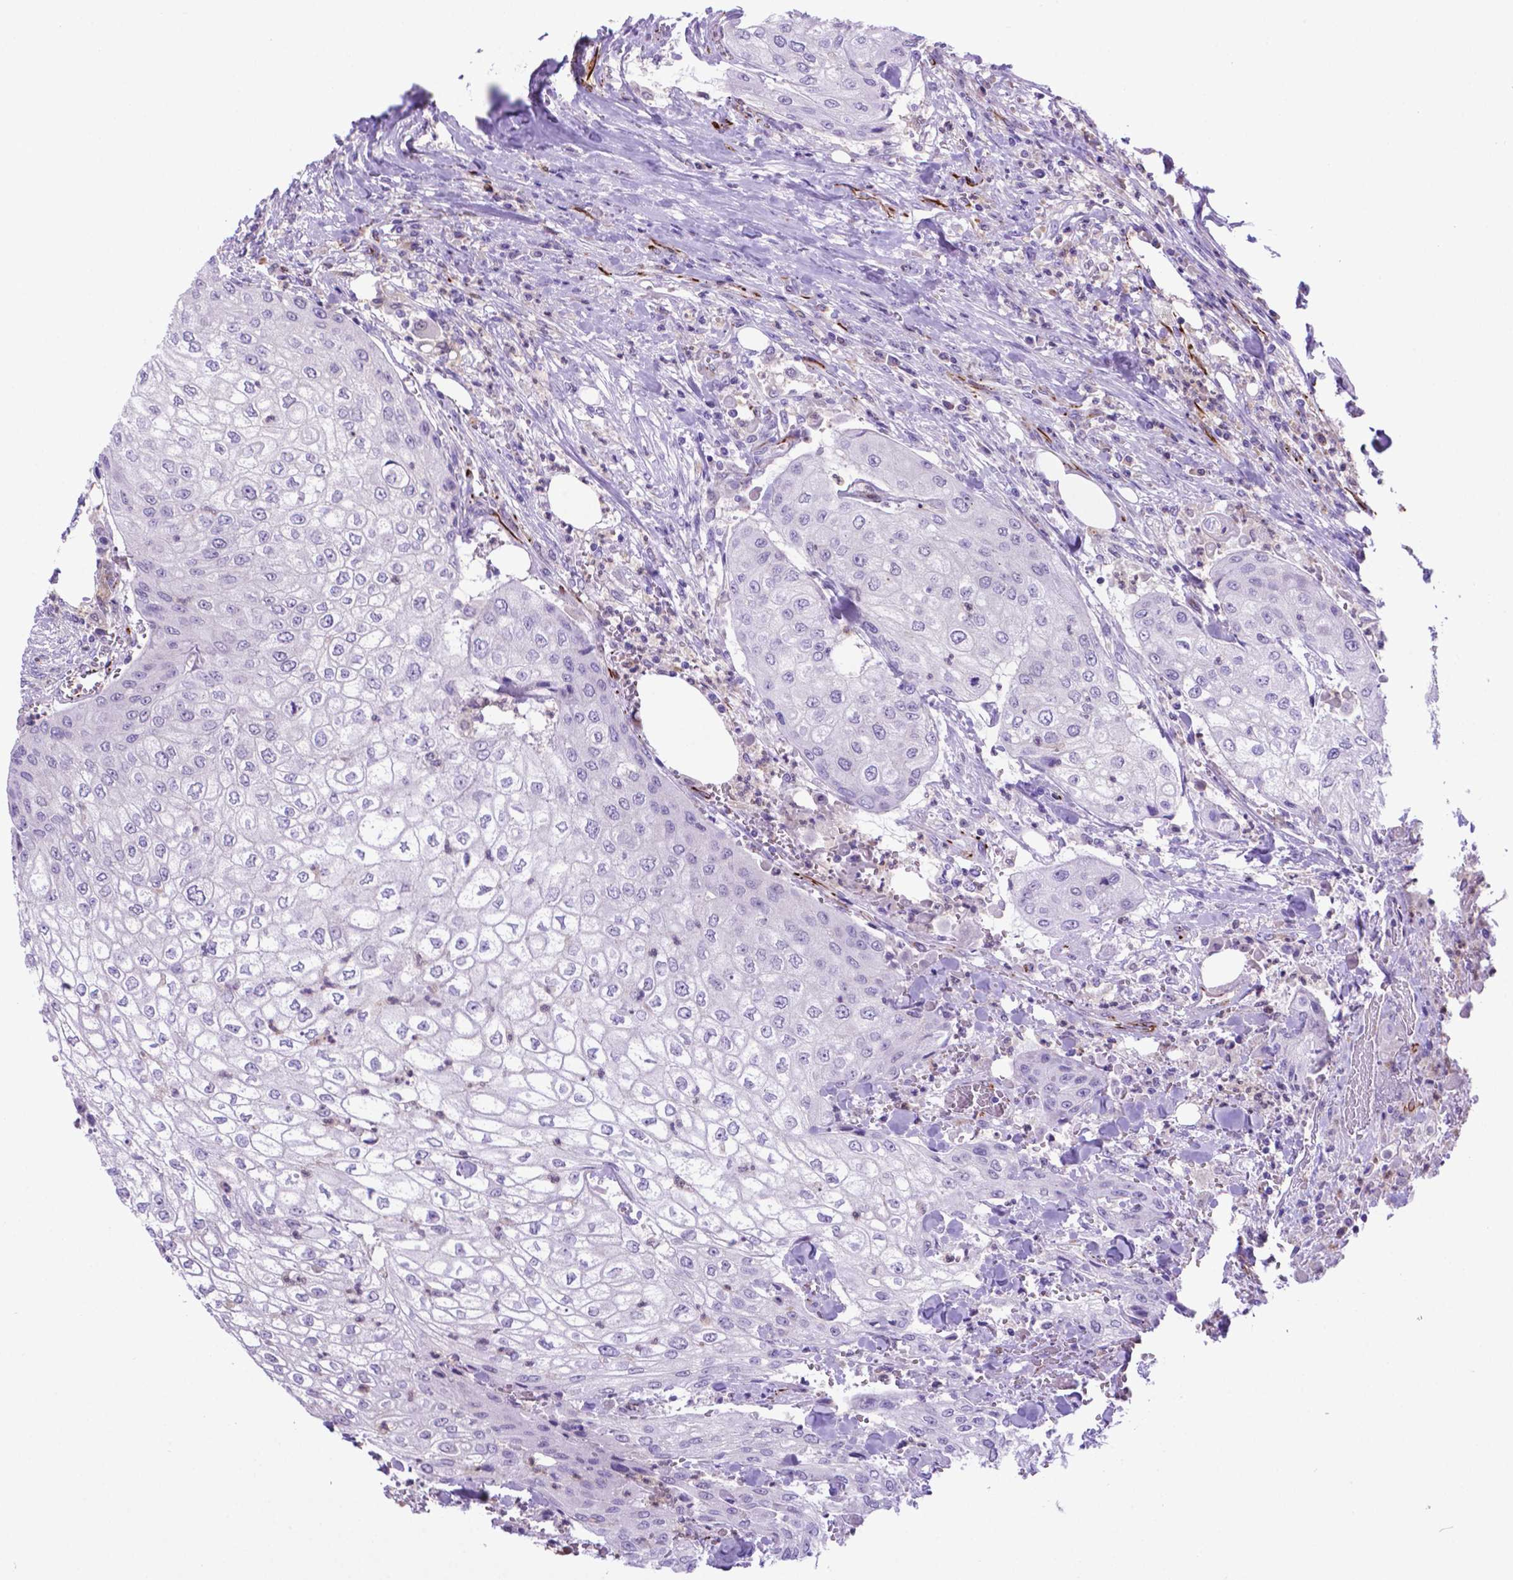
{"staining": {"intensity": "negative", "quantity": "none", "location": "none"}, "tissue": "urothelial cancer", "cell_type": "Tumor cells", "image_type": "cancer", "snomed": [{"axis": "morphology", "description": "Urothelial carcinoma, High grade"}, {"axis": "topography", "description": "Urinary bladder"}], "caption": "Urothelial carcinoma (high-grade) was stained to show a protein in brown. There is no significant positivity in tumor cells. The staining is performed using DAB brown chromogen with nuclei counter-stained in using hematoxylin.", "gene": "LZTR1", "patient": {"sex": "male", "age": 62}}